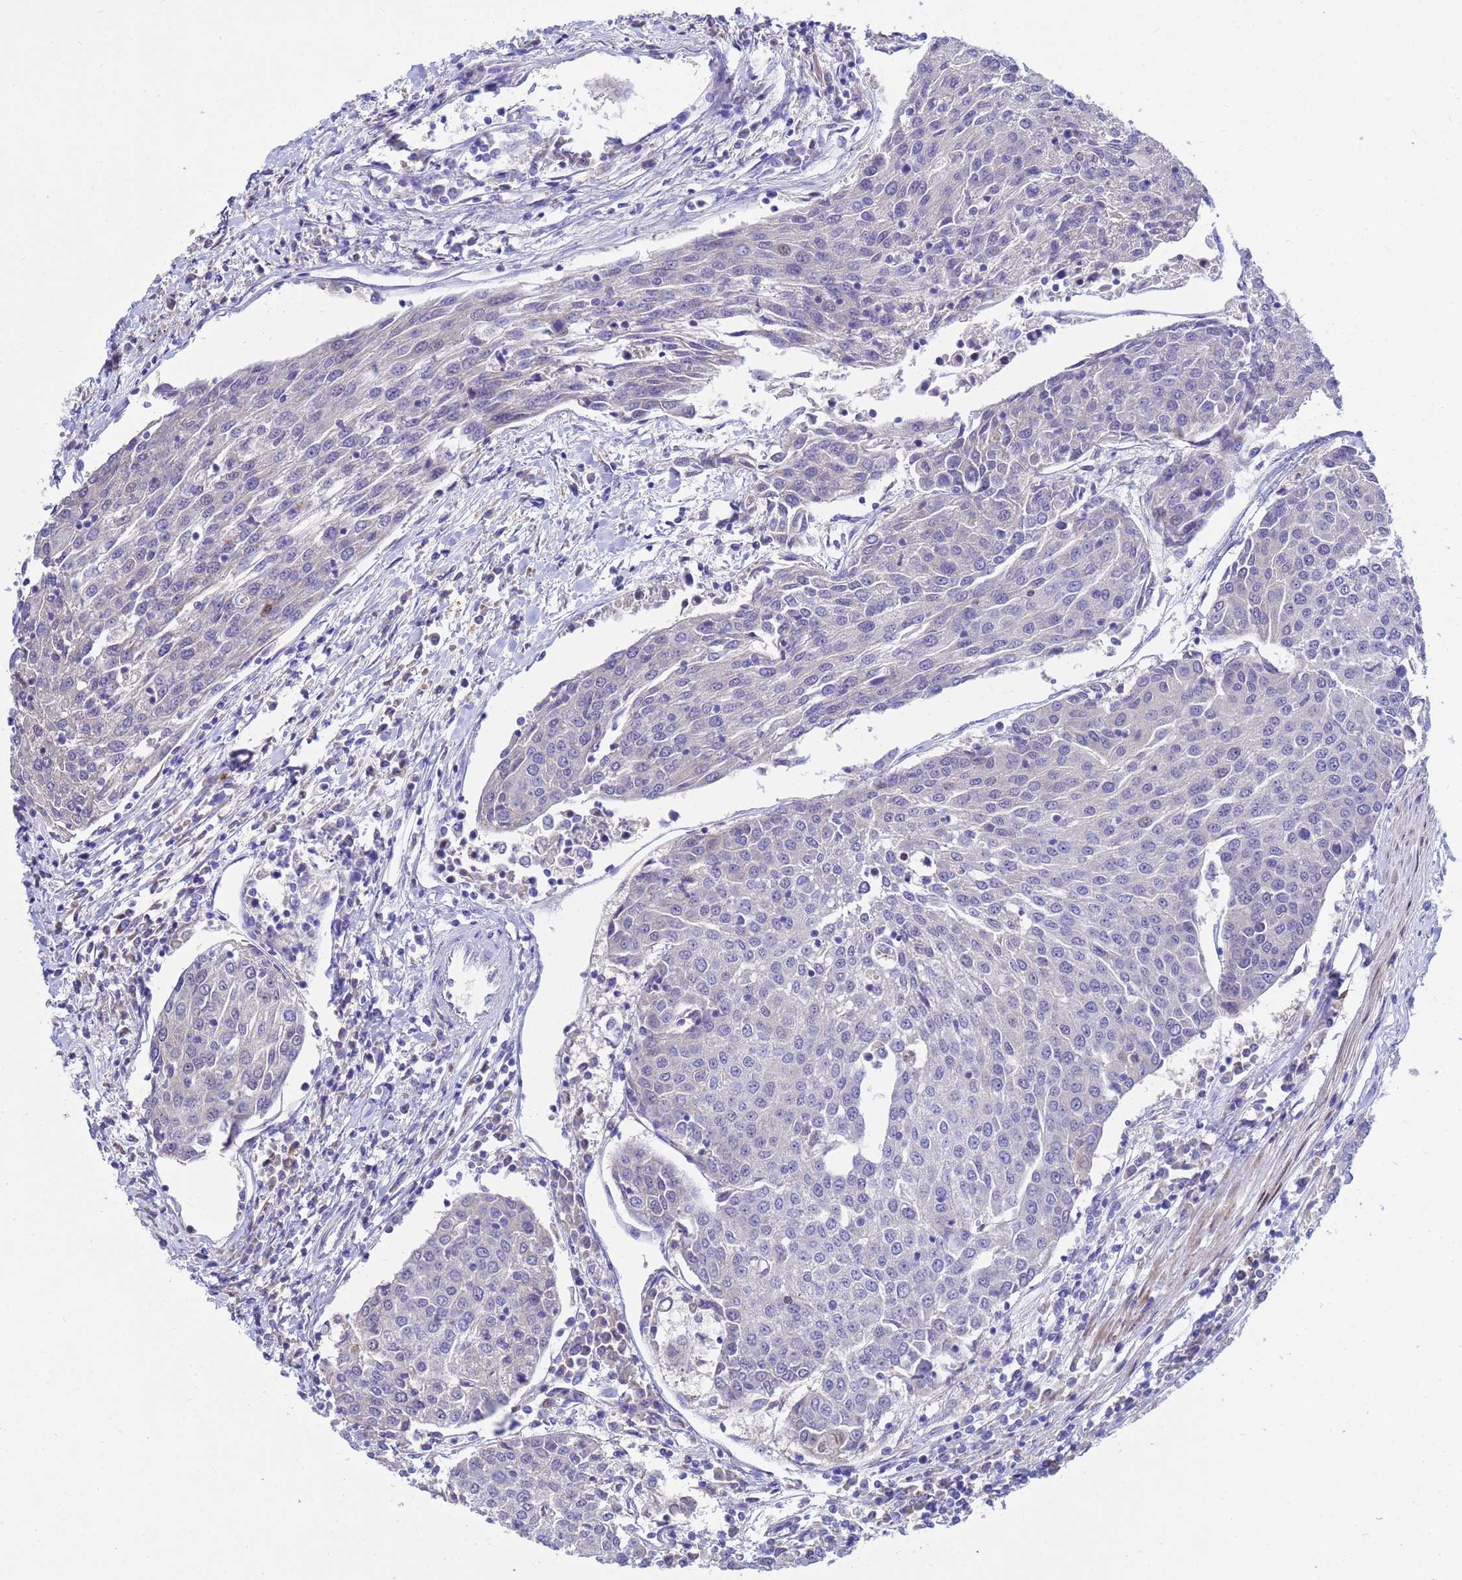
{"staining": {"intensity": "negative", "quantity": "none", "location": "none"}, "tissue": "urothelial cancer", "cell_type": "Tumor cells", "image_type": "cancer", "snomed": [{"axis": "morphology", "description": "Urothelial carcinoma, High grade"}, {"axis": "topography", "description": "Urinary bladder"}], "caption": "This is an immunohistochemistry micrograph of urothelial cancer. There is no staining in tumor cells.", "gene": "TUBGCP3", "patient": {"sex": "female", "age": 85}}